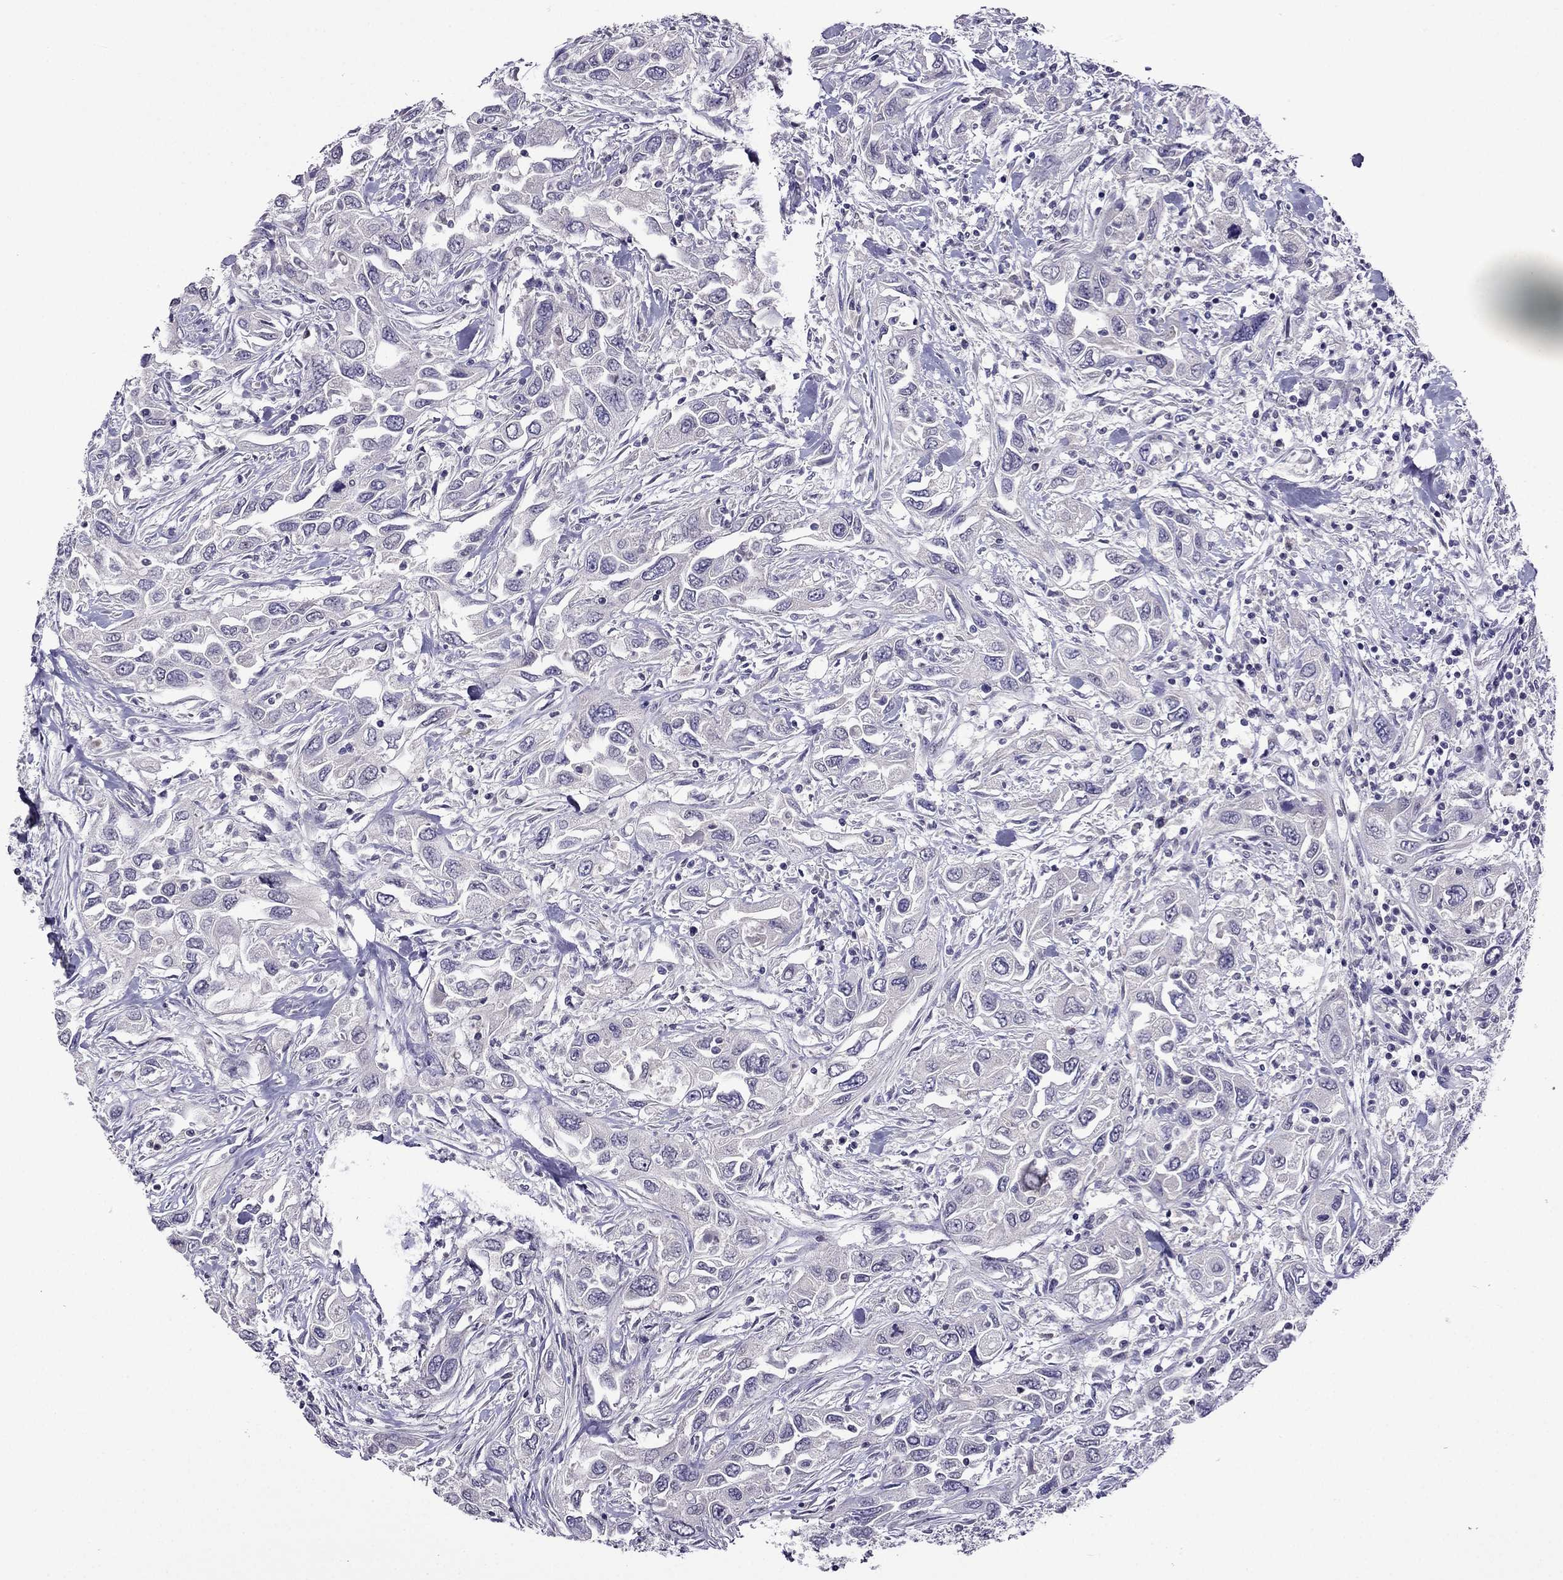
{"staining": {"intensity": "negative", "quantity": "none", "location": "none"}, "tissue": "urothelial cancer", "cell_type": "Tumor cells", "image_type": "cancer", "snomed": [{"axis": "morphology", "description": "Urothelial carcinoma, High grade"}, {"axis": "topography", "description": "Urinary bladder"}], "caption": "Immunohistochemical staining of urothelial cancer shows no significant positivity in tumor cells. Nuclei are stained in blue.", "gene": "SPTBN4", "patient": {"sex": "male", "age": 76}}